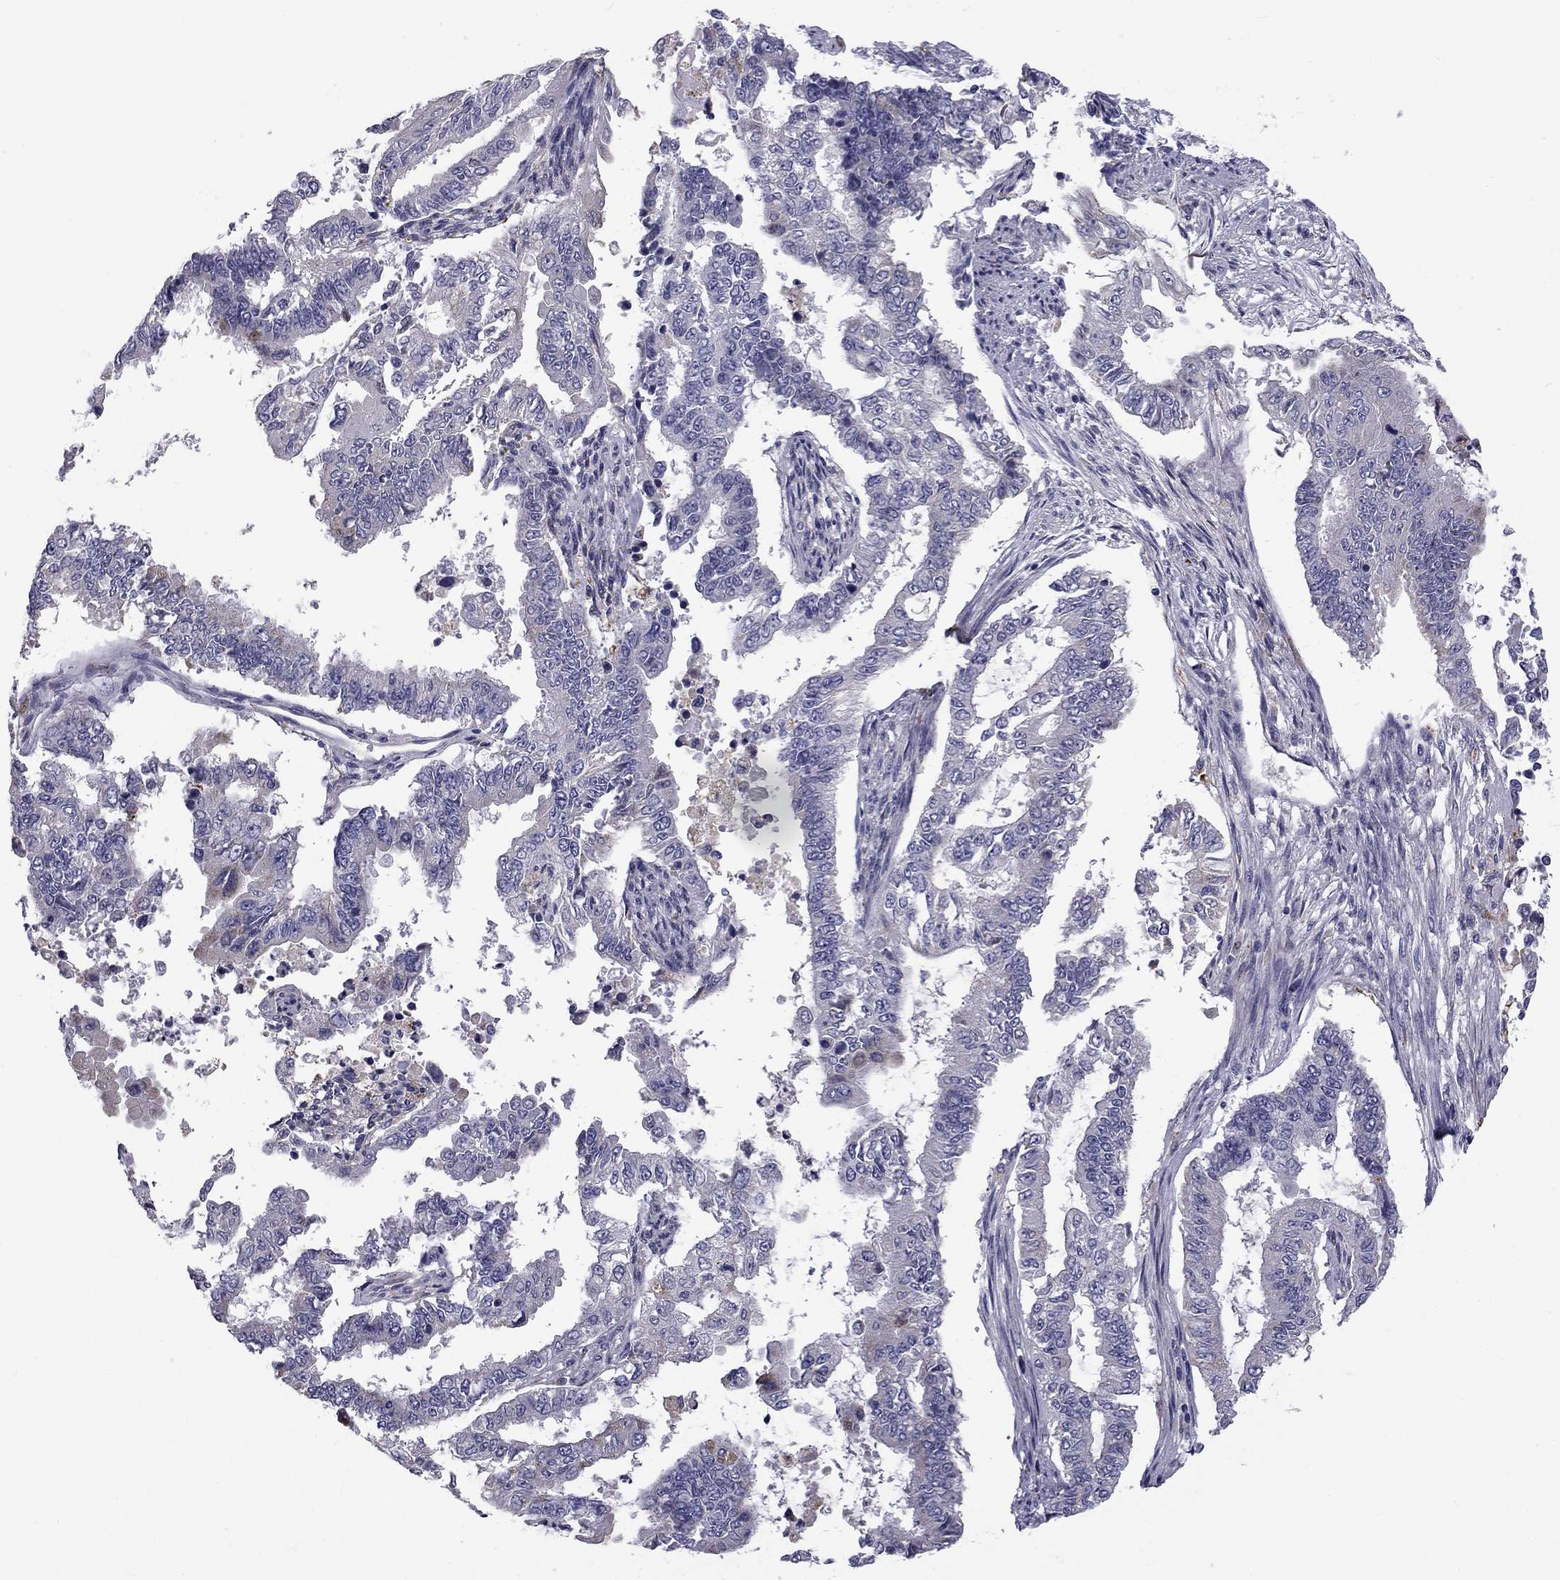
{"staining": {"intensity": "negative", "quantity": "none", "location": "none"}, "tissue": "endometrial cancer", "cell_type": "Tumor cells", "image_type": "cancer", "snomed": [{"axis": "morphology", "description": "Adenocarcinoma, NOS"}, {"axis": "topography", "description": "Uterus"}], "caption": "Endometrial cancer was stained to show a protein in brown. There is no significant expression in tumor cells.", "gene": "CLPSL2", "patient": {"sex": "female", "age": 59}}